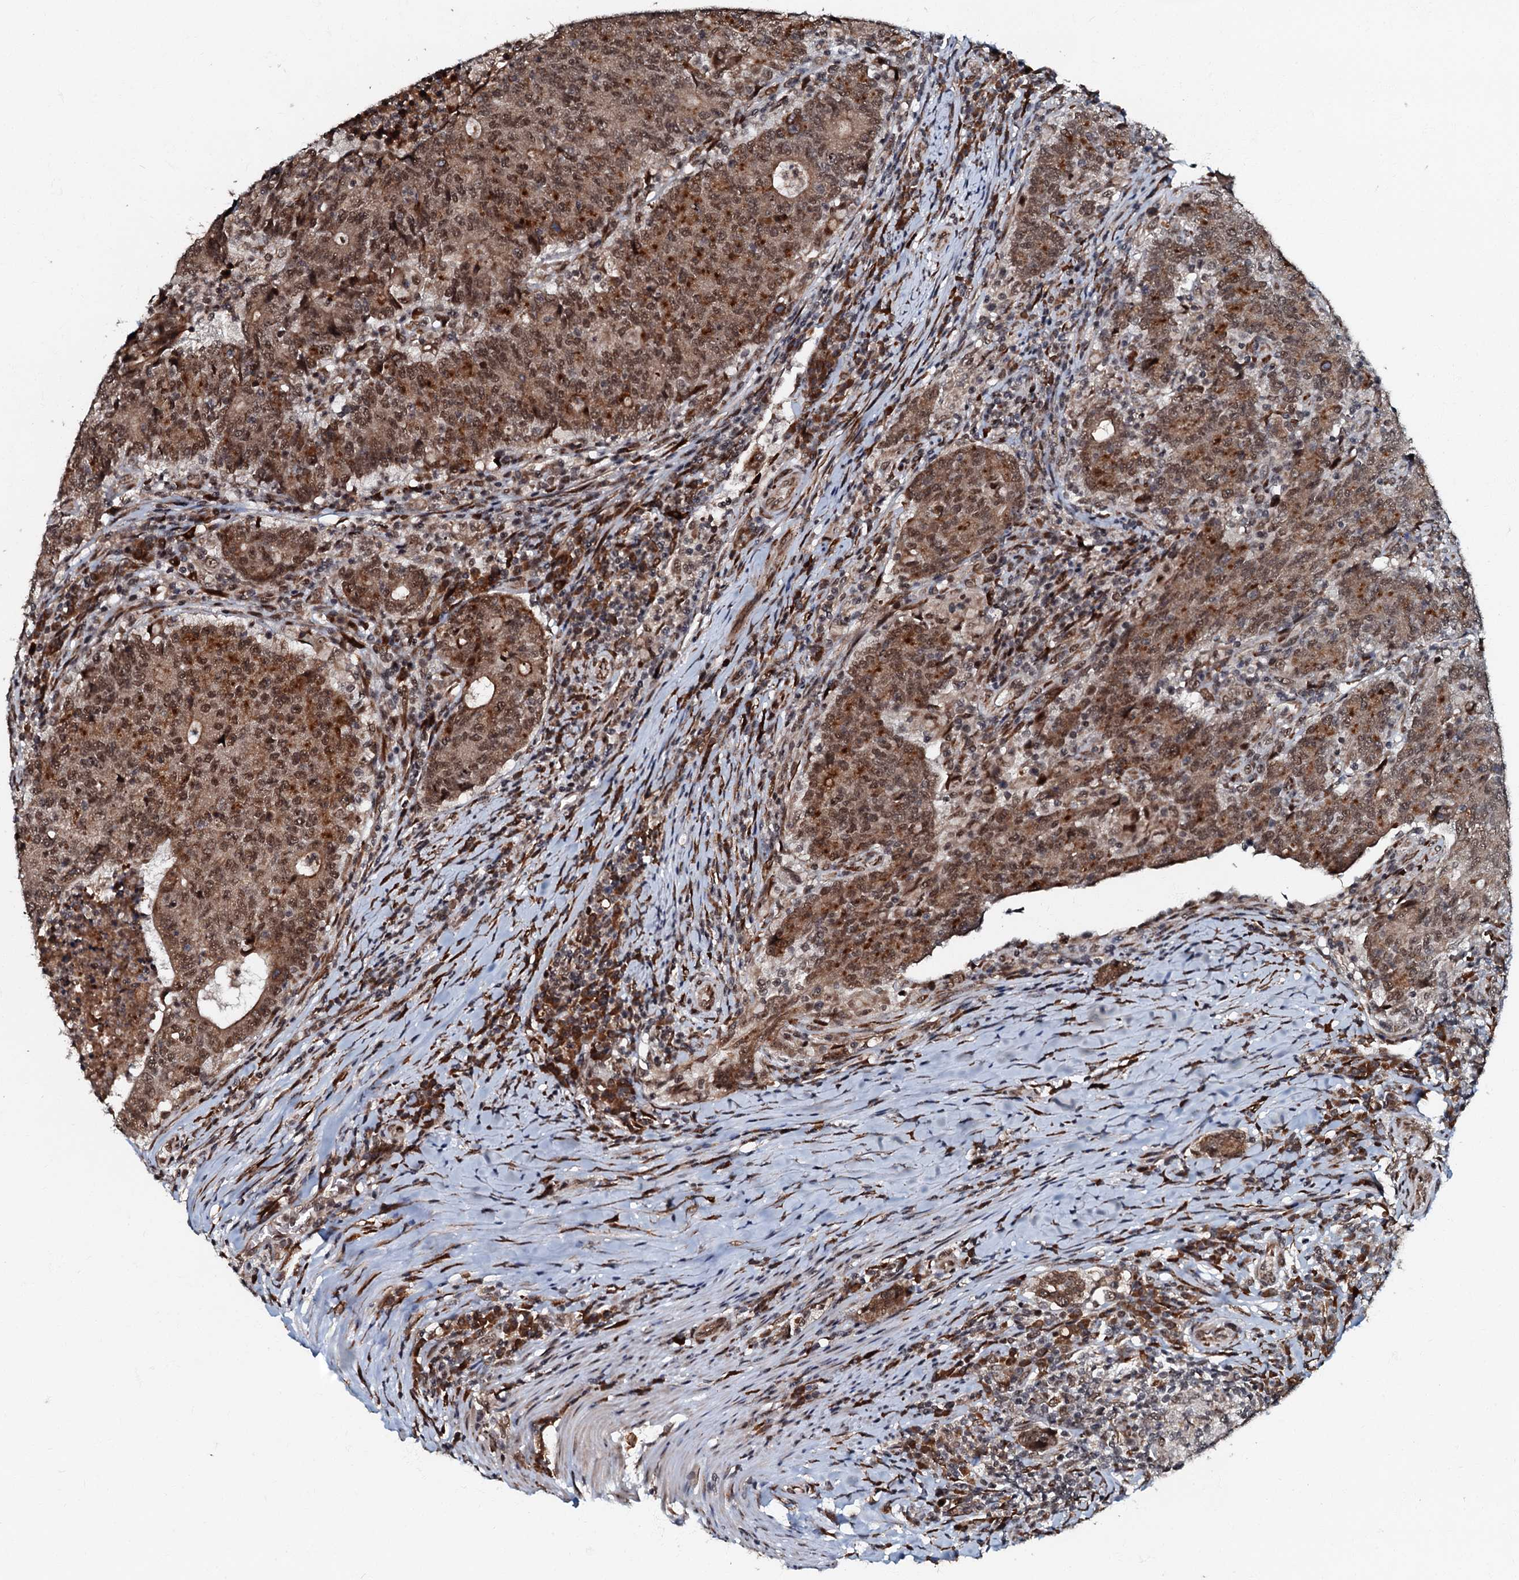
{"staining": {"intensity": "moderate", "quantity": ">75%", "location": "cytoplasmic/membranous,nuclear"}, "tissue": "colorectal cancer", "cell_type": "Tumor cells", "image_type": "cancer", "snomed": [{"axis": "morphology", "description": "Adenocarcinoma, NOS"}, {"axis": "topography", "description": "Colon"}], "caption": "Immunohistochemistry (IHC) of colorectal adenocarcinoma shows medium levels of moderate cytoplasmic/membranous and nuclear positivity in about >75% of tumor cells. Using DAB (brown) and hematoxylin (blue) stains, captured at high magnification using brightfield microscopy.", "gene": "C18orf32", "patient": {"sex": "female", "age": 75}}